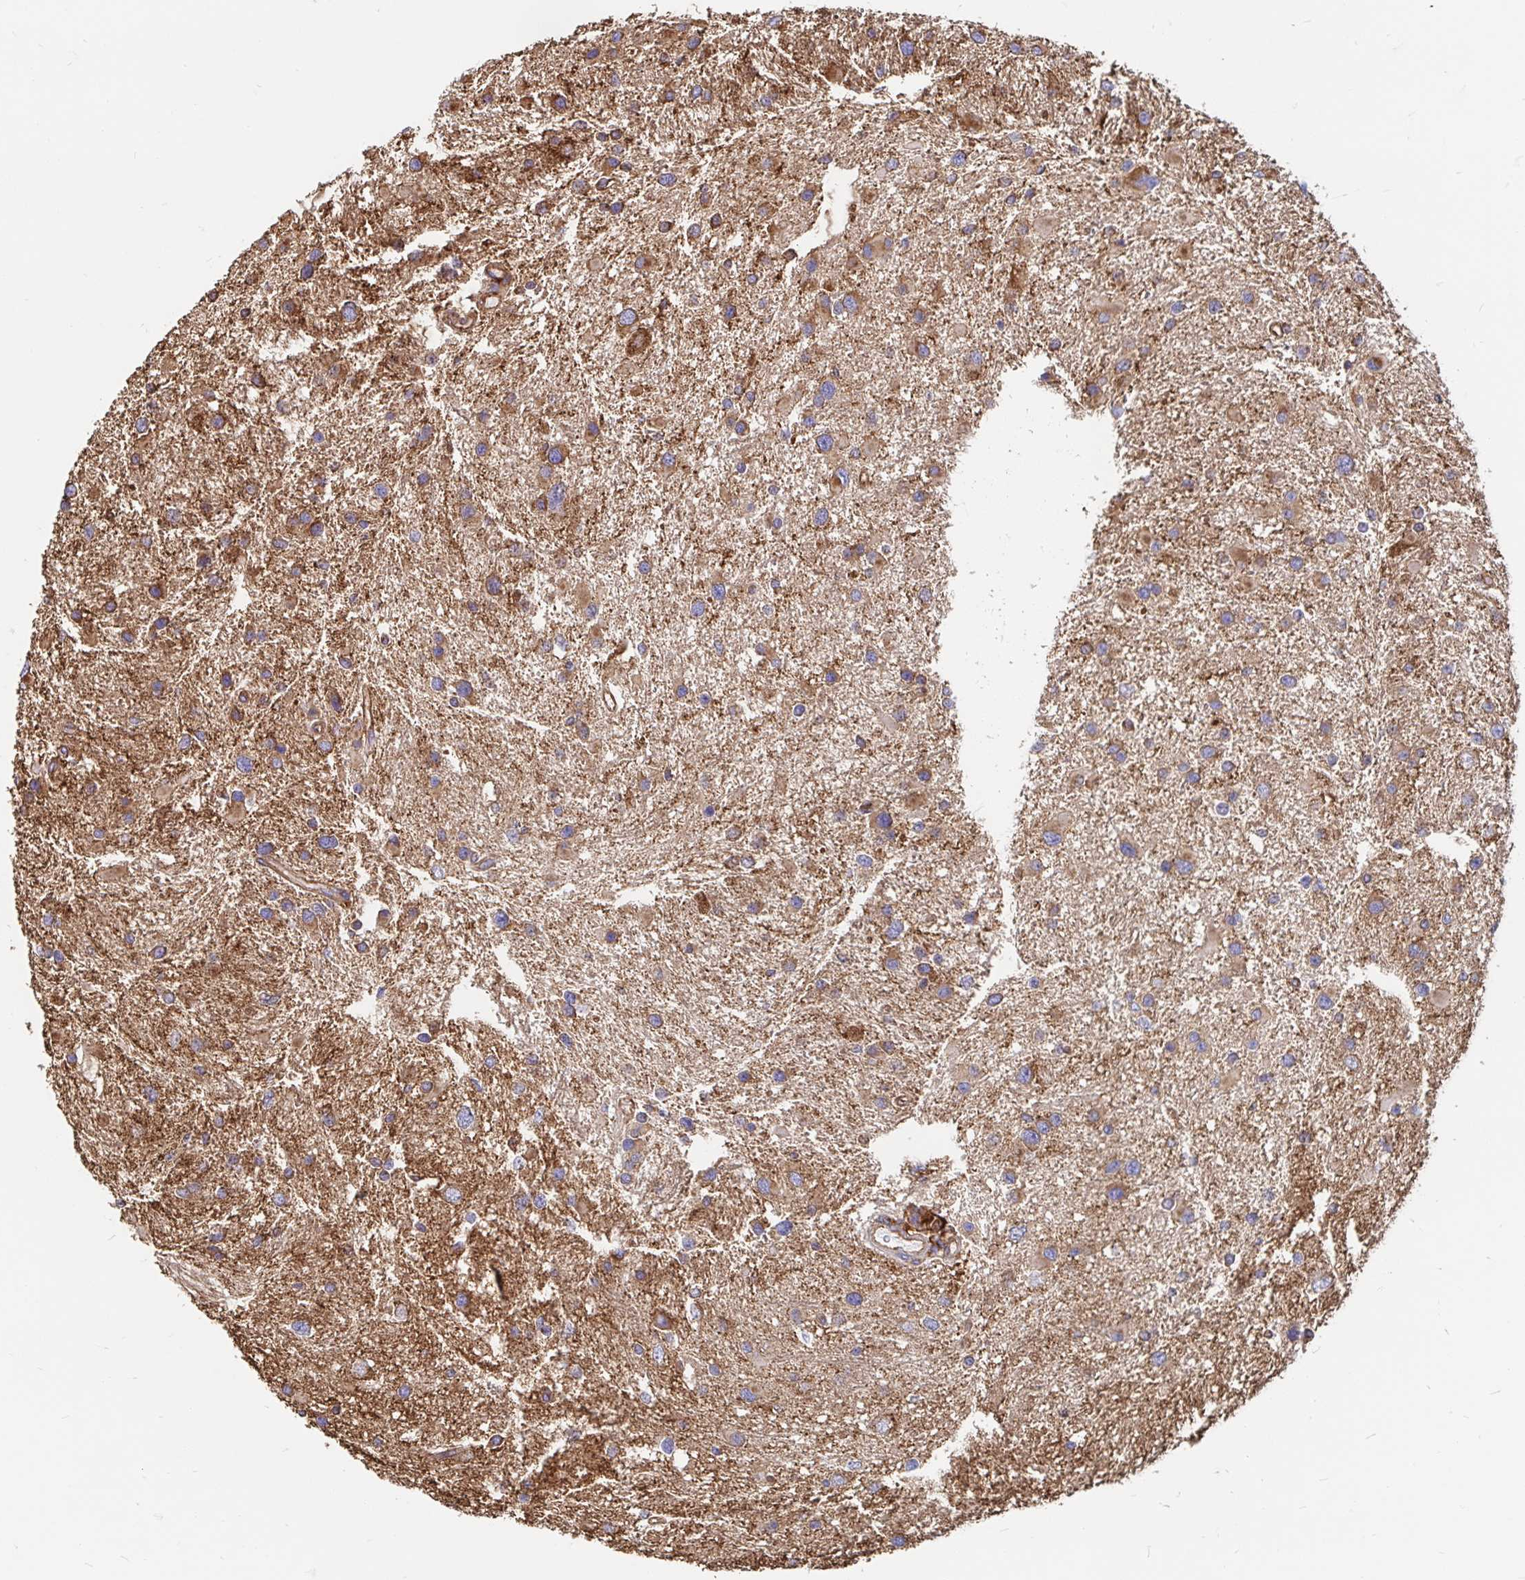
{"staining": {"intensity": "moderate", "quantity": ">75%", "location": "cytoplasmic/membranous"}, "tissue": "glioma", "cell_type": "Tumor cells", "image_type": "cancer", "snomed": [{"axis": "morphology", "description": "Glioma, malignant, Low grade"}, {"axis": "topography", "description": "Brain"}], "caption": "High-magnification brightfield microscopy of malignant glioma (low-grade) stained with DAB (brown) and counterstained with hematoxylin (blue). tumor cells exhibit moderate cytoplasmic/membranous expression is appreciated in about>75% of cells.", "gene": "CLTC", "patient": {"sex": "female", "age": 32}}